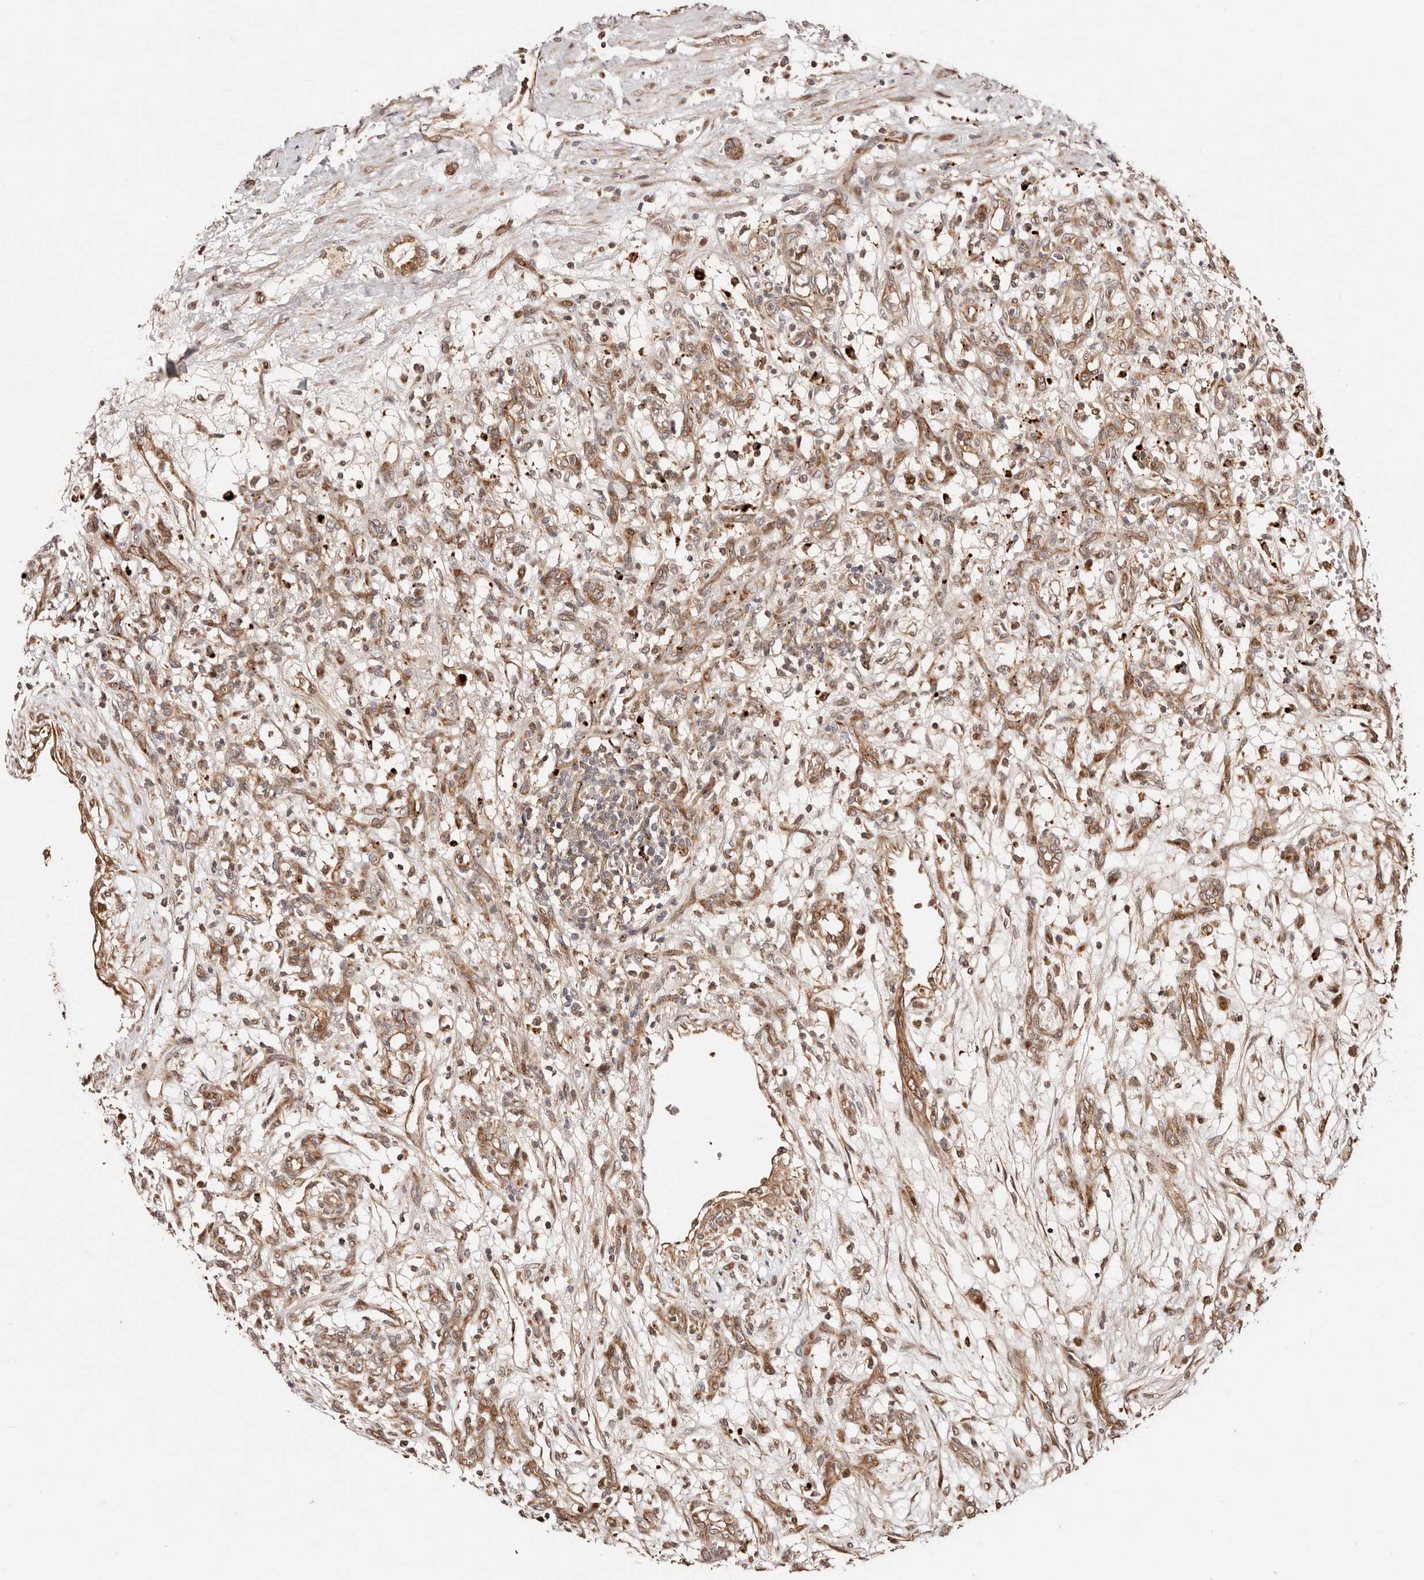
{"staining": {"intensity": "moderate", "quantity": ">75%", "location": "cytoplasmic/membranous,nuclear"}, "tissue": "renal cancer", "cell_type": "Tumor cells", "image_type": "cancer", "snomed": [{"axis": "morphology", "description": "Adenocarcinoma, NOS"}, {"axis": "topography", "description": "Kidney"}], "caption": "There is medium levels of moderate cytoplasmic/membranous and nuclear expression in tumor cells of renal cancer, as demonstrated by immunohistochemical staining (brown color).", "gene": "PTPN22", "patient": {"sex": "female", "age": 57}}